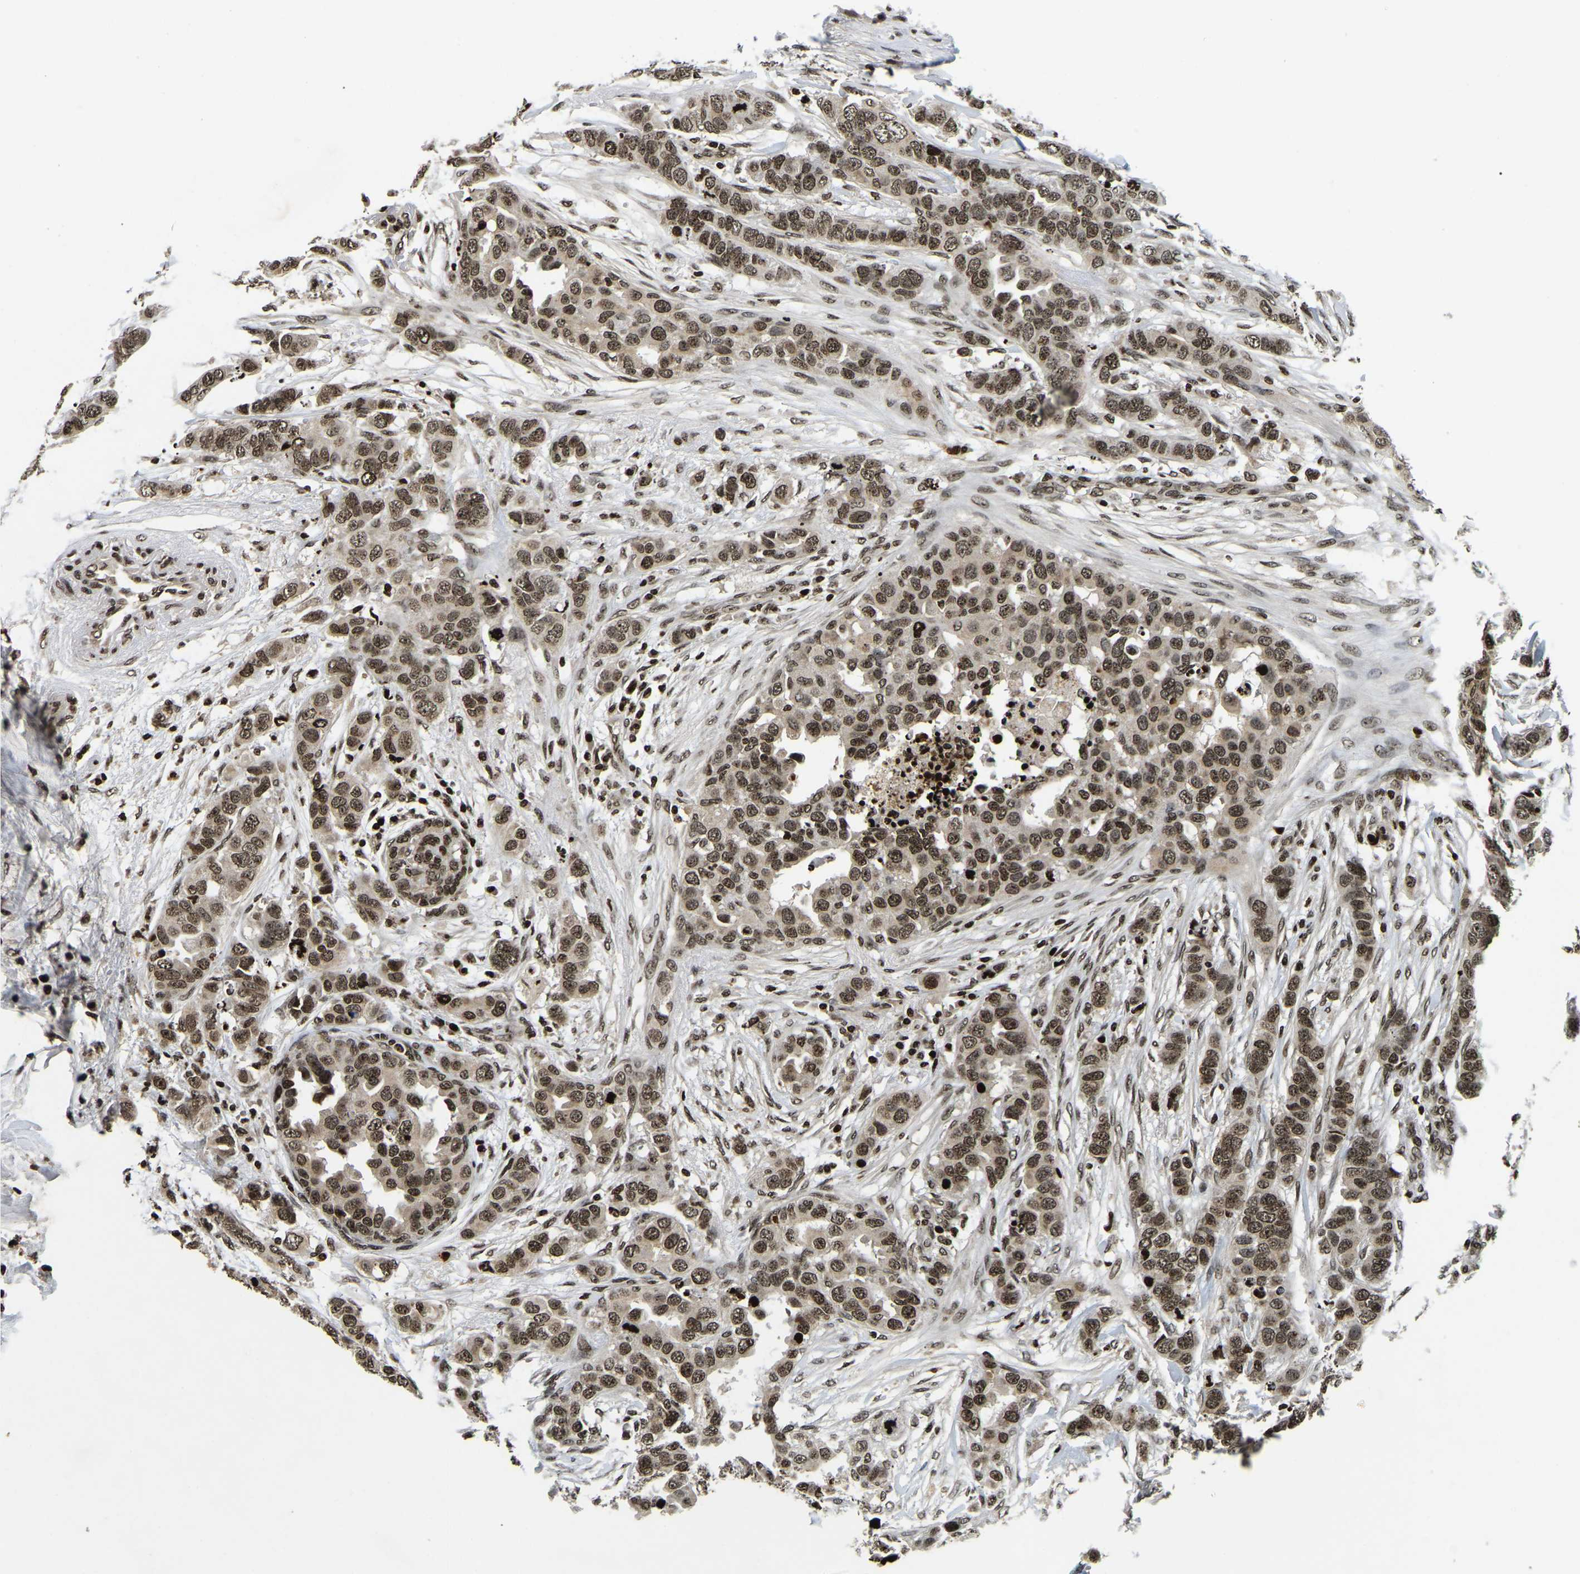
{"staining": {"intensity": "moderate", "quantity": ">75%", "location": "cytoplasmic/membranous,nuclear"}, "tissue": "breast cancer", "cell_type": "Tumor cells", "image_type": "cancer", "snomed": [{"axis": "morphology", "description": "Duct carcinoma"}, {"axis": "topography", "description": "Breast"}], "caption": "Immunohistochemistry staining of breast cancer, which reveals medium levels of moderate cytoplasmic/membranous and nuclear expression in approximately >75% of tumor cells indicating moderate cytoplasmic/membranous and nuclear protein positivity. The staining was performed using DAB (3,3'-diaminobenzidine) (brown) for protein detection and nuclei were counterstained in hematoxylin (blue).", "gene": "LRRC61", "patient": {"sex": "female", "age": 50}}